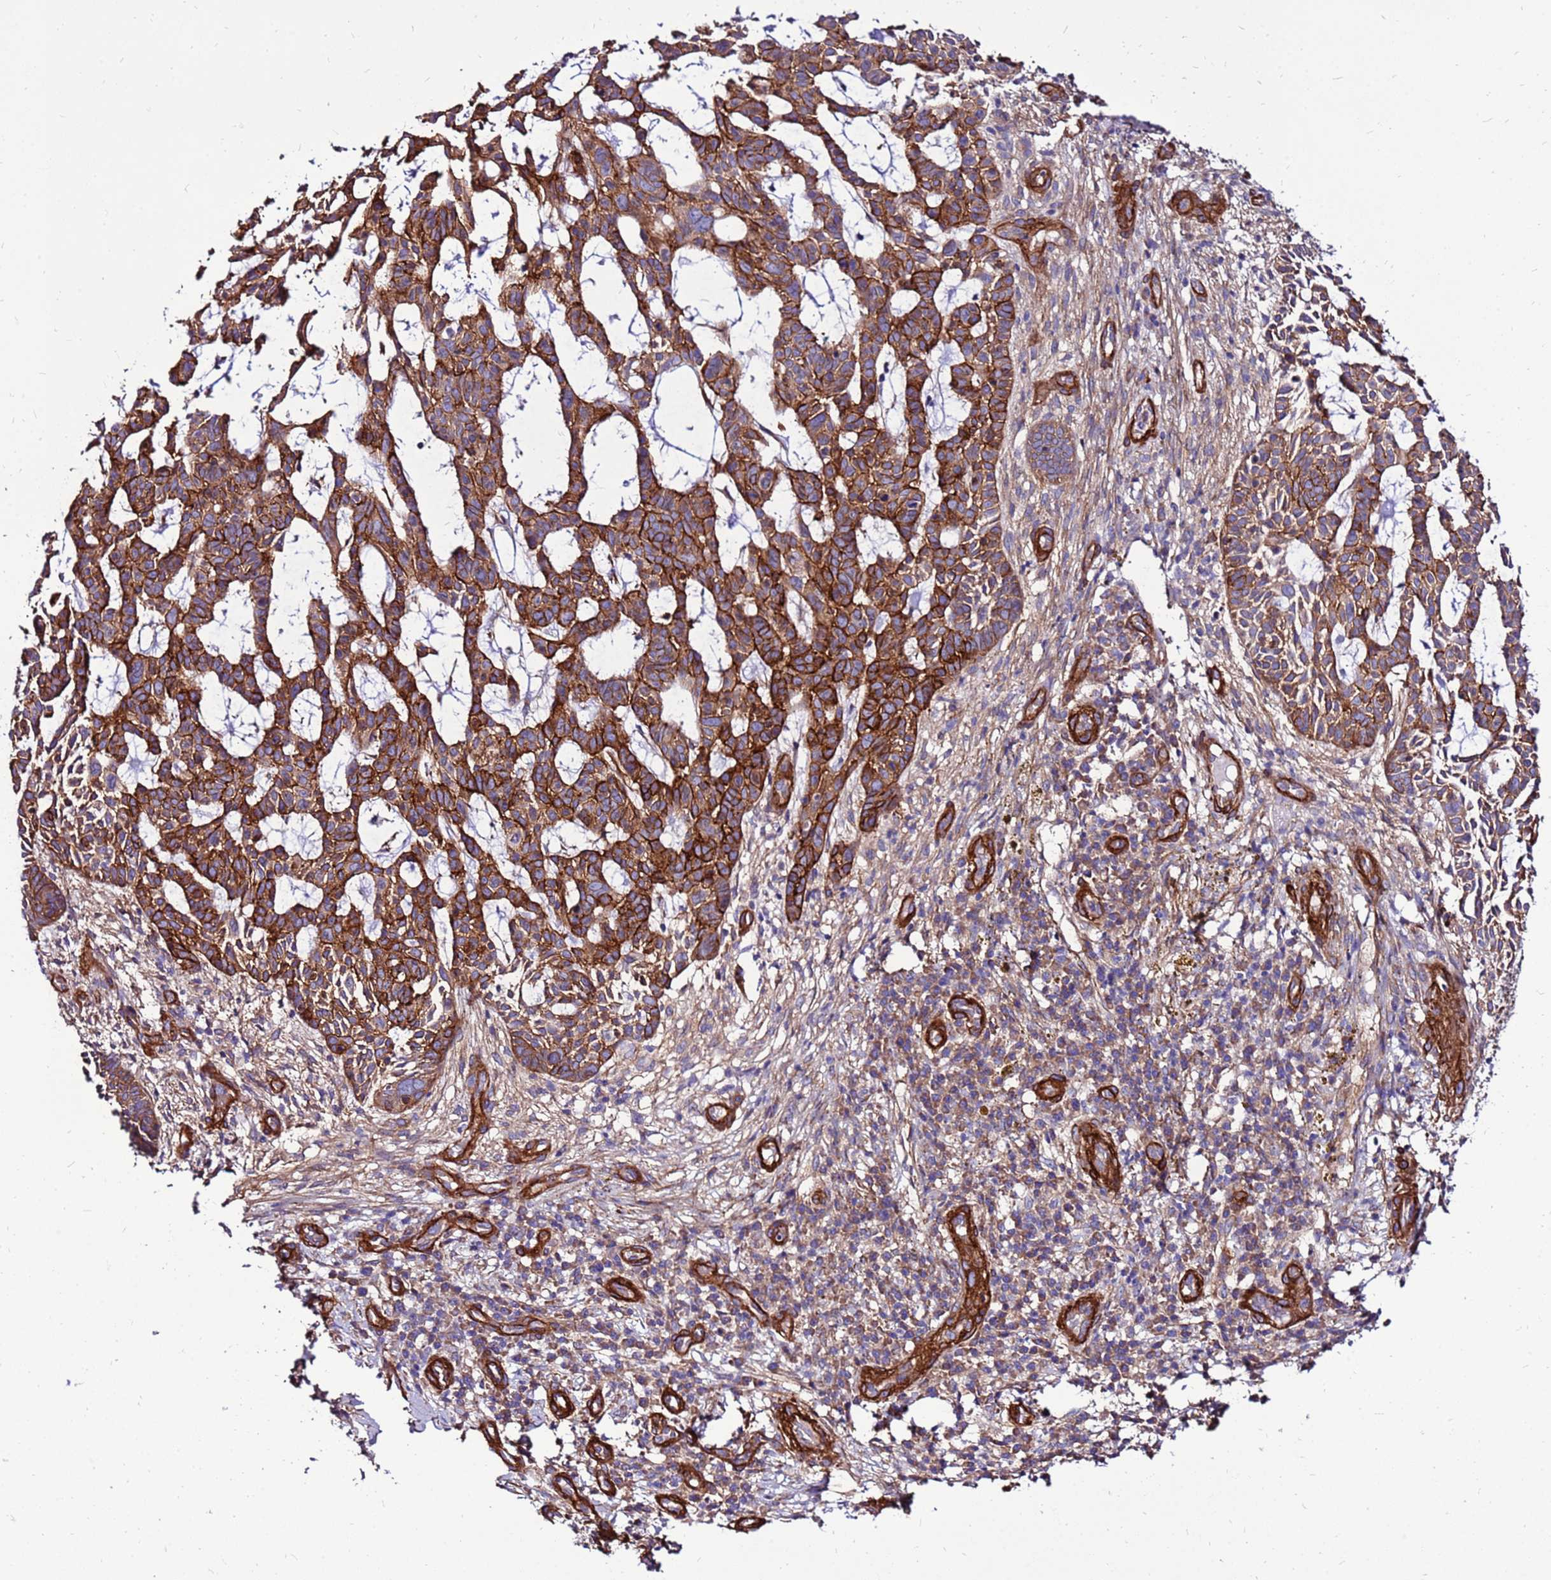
{"staining": {"intensity": "moderate", "quantity": ">75%", "location": "cytoplasmic/membranous"}, "tissue": "skin cancer", "cell_type": "Tumor cells", "image_type": "cancer", "snomed": [{"axis": "morphology", "description": "Basal cell carcinoma"}, {"axis": "topography", "description": "Skin"}], "caption": "There is medium levels of moderate cytoplasmic/membranous expression in tumor cells of skin cancer, as demonstrated by immunohistochemical staining (brown color).", "gene": "EI24", "patient": {"sex": "male", "age": 89}}